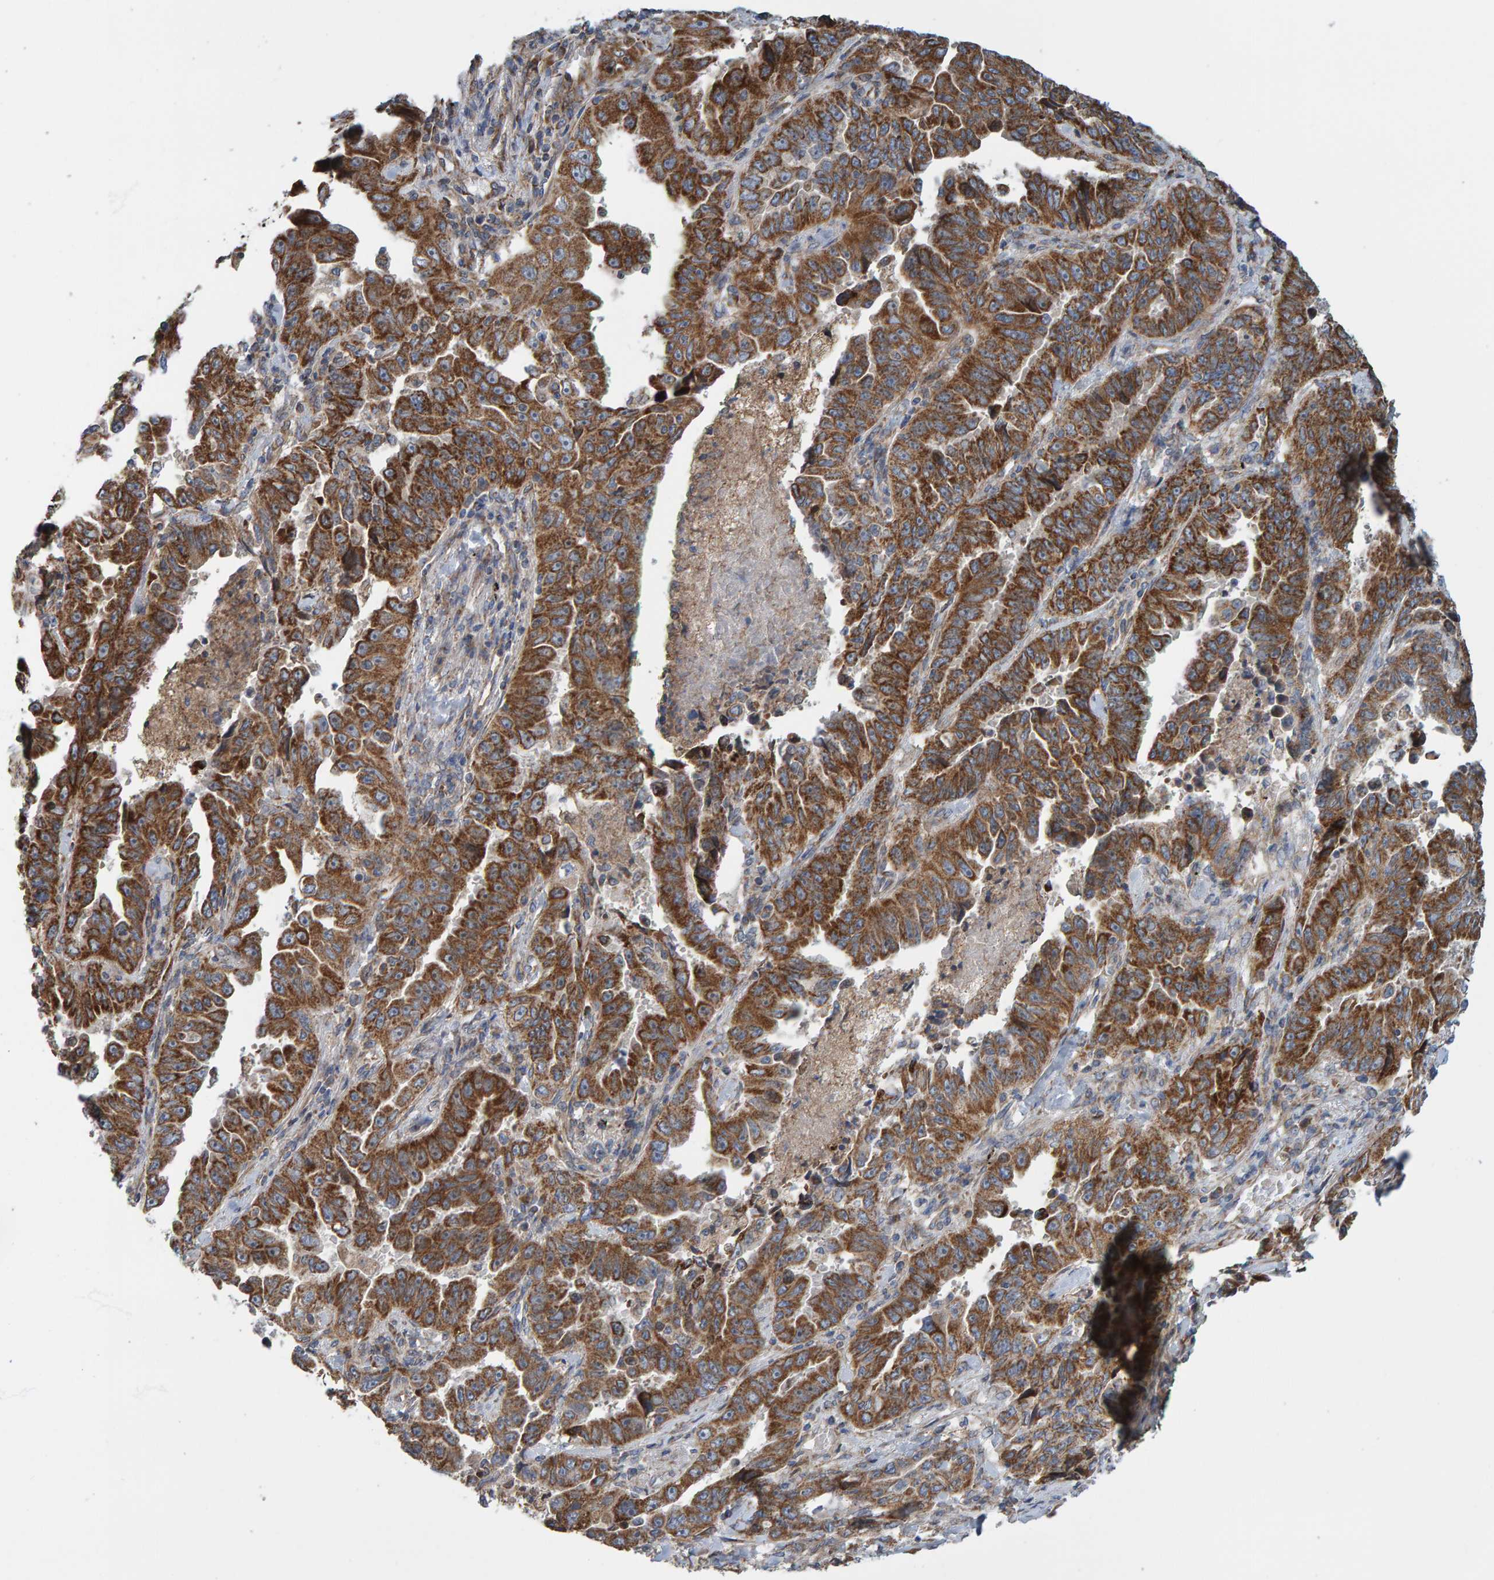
{"staining": {"intensity": "strong", "quantity": ">75%", "location": "cytoplasmic/membranous"}, "tissue": "lung cancer", "cell_type": "Tumor cells", "image_type": "cancer", "snomed": [{"axis": "morphology", "description": "Adenocarcinoma, NOS"}, {"axis": "topography", "description": "Lung"}], "caption": "A photomicrograph of lung cancer (adenocarcinoma) stained for a protein exhibits strong cytoplasmic/membranous brown staining in tumor cells. Nuclei are stained in blue.", "gene": "MRPL45", "patient": {"sex": "female", "age": 51}}